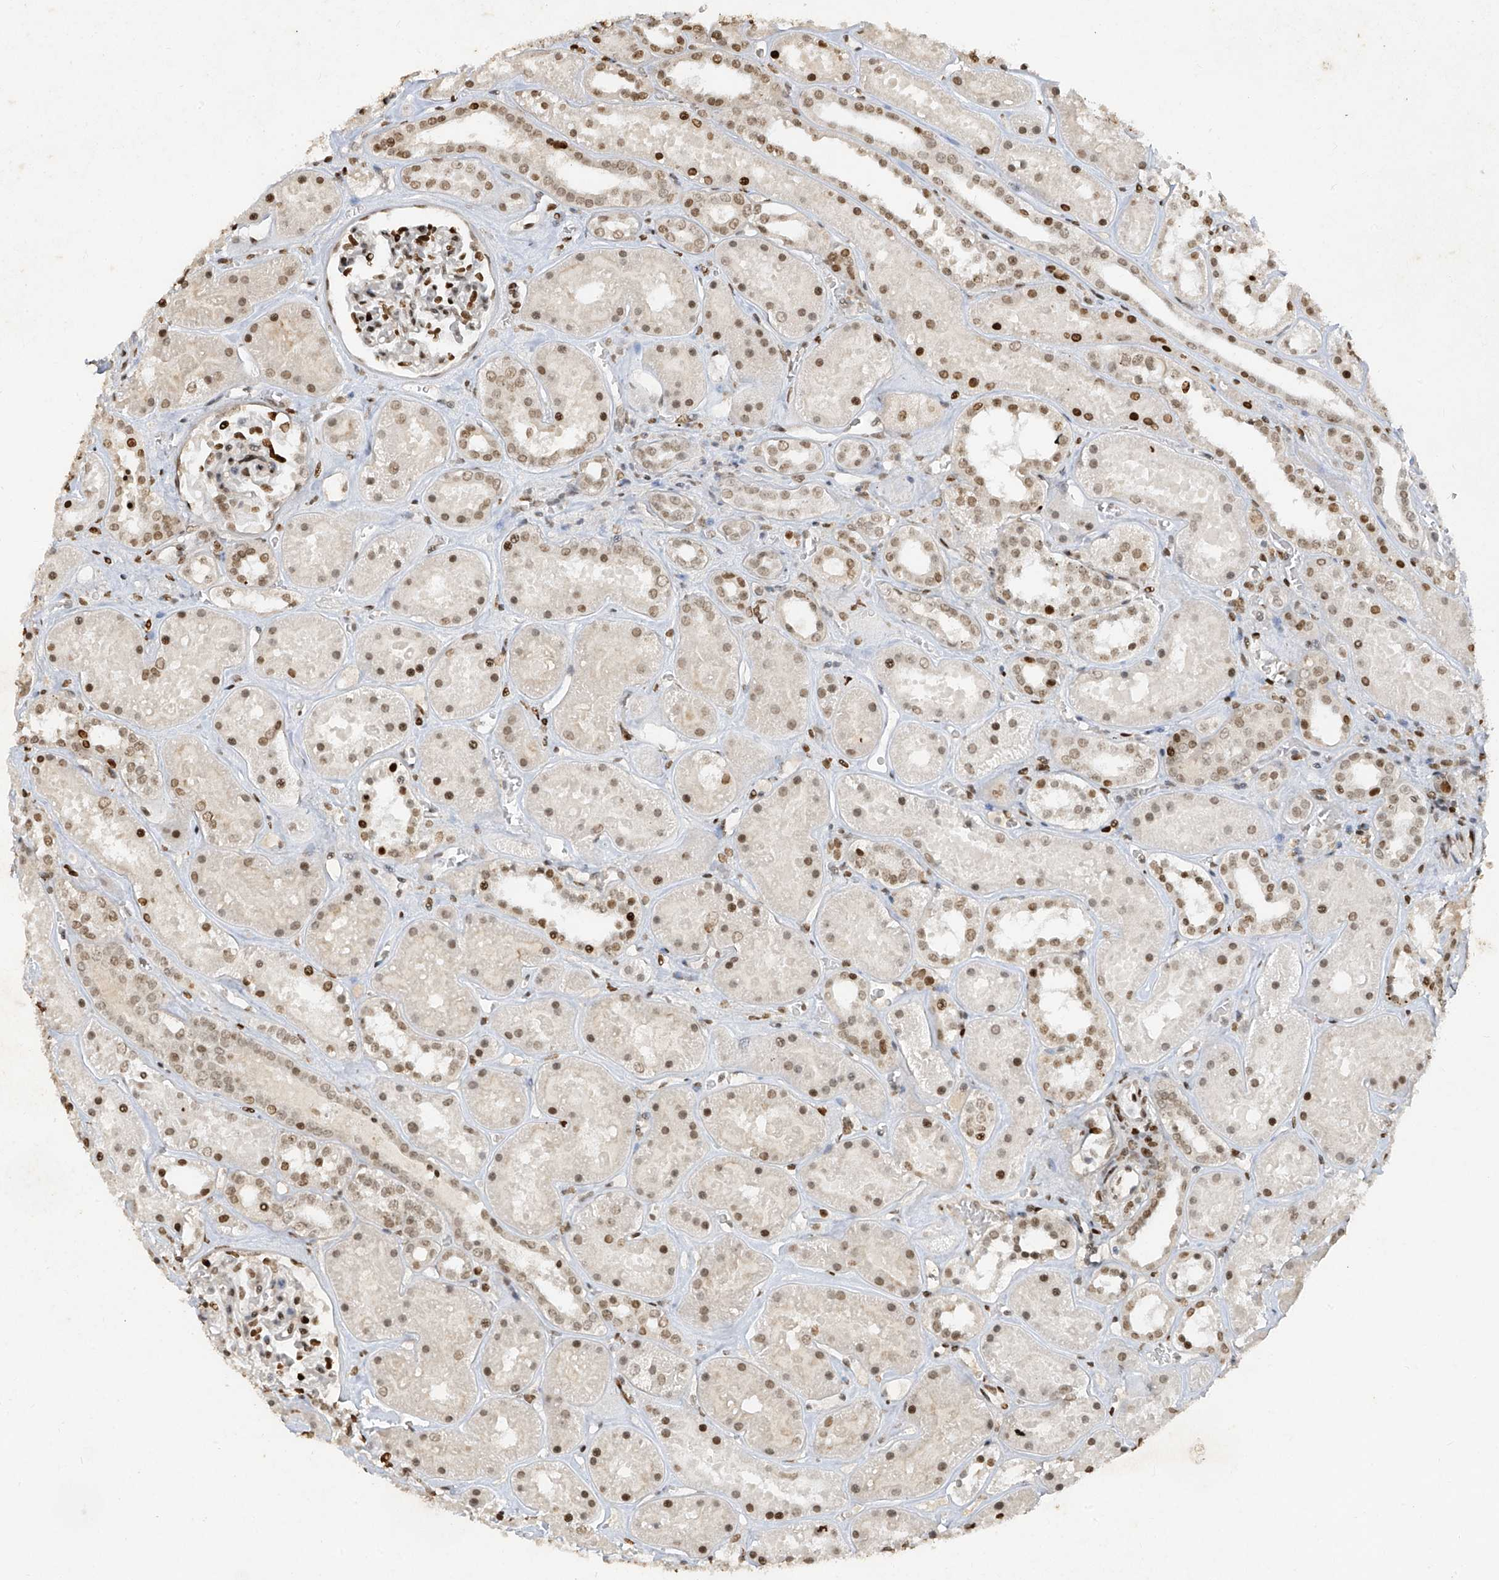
{"staining": {"intensity": "strong", "quantity": "<25%", "location": "nuclear"}, "tissue": "kidney", "cell_type": "Cells in glomeruli", "image_type": "normal", "snomed": [{"axis": "morphology", "description": "Normal tissue, NOS"}, {"axis": "topography", "description": "Kidney"}], "caption": "Protein staining of unremarkable kidney exhibits strong nuclear expression in approximately <25% of cells in glomeruli. The staining was performed using DAB to visualize the protein expression in brown, while the nuclei were stained in blue with hematoxylin (Magnification: 20x).", "gene": "ATRIP", "patient": {"sex": "female", "age": 41}}